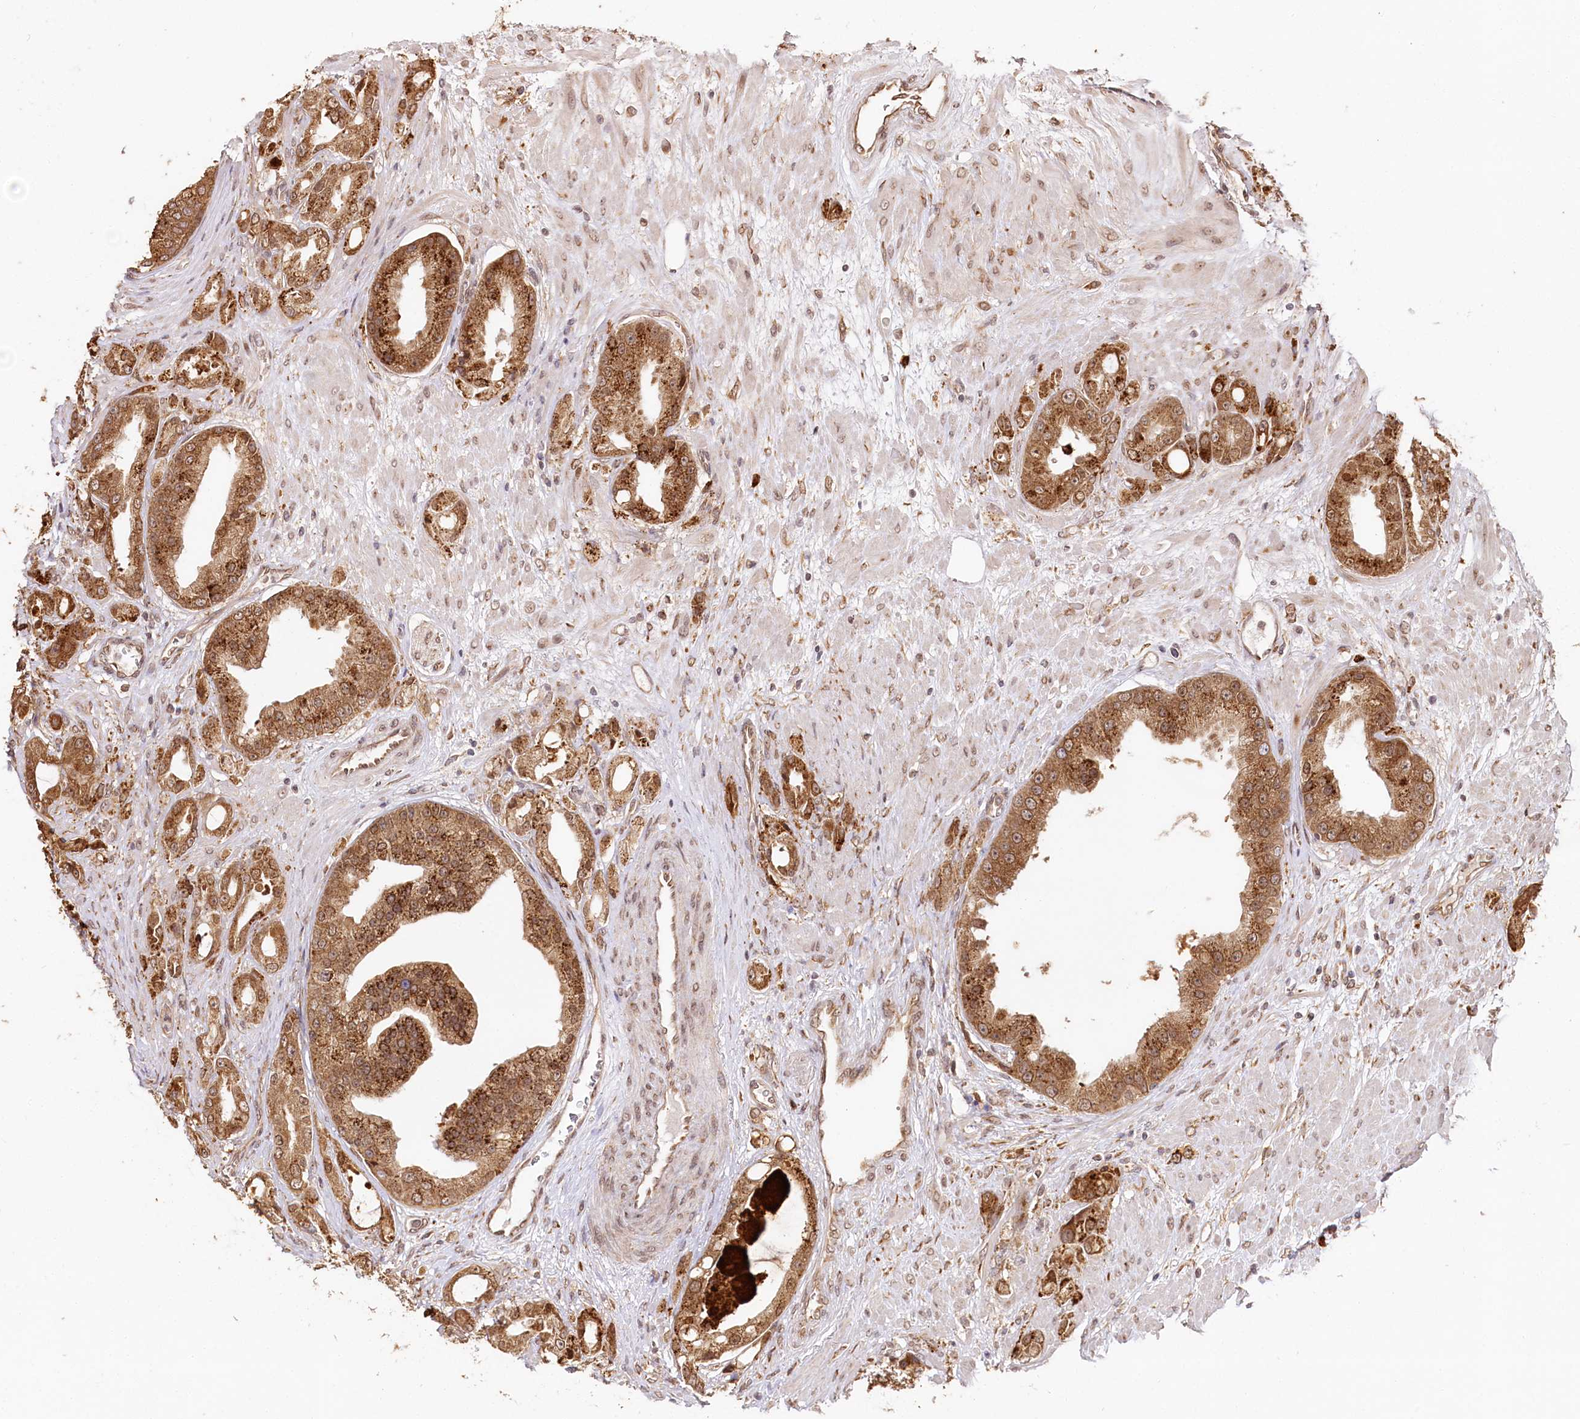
{"staining": {"intensity": "strong", "quantity": ">75%", "location": "cytoplasmic/membranous,nuclear"}, "tissue": "prostate cancer", "cell_type": "Tumor cells", "image_type": "cancer", "snomed": [{"axis": "morphology", "description": "Adenocarcinoma, Low grade"}, {"axis": "topography", "description": "Prostate"}], "caption": "A high-resolution image shows IHC staining of prostate low-grade adenocarcinoma, which shows strong cytoplasmic/membranous and nuclear positivity in approximately >75% of tumor cells.", "gene": "ENSG00000144785", "patient": {"sex": "male", "age": 67}}